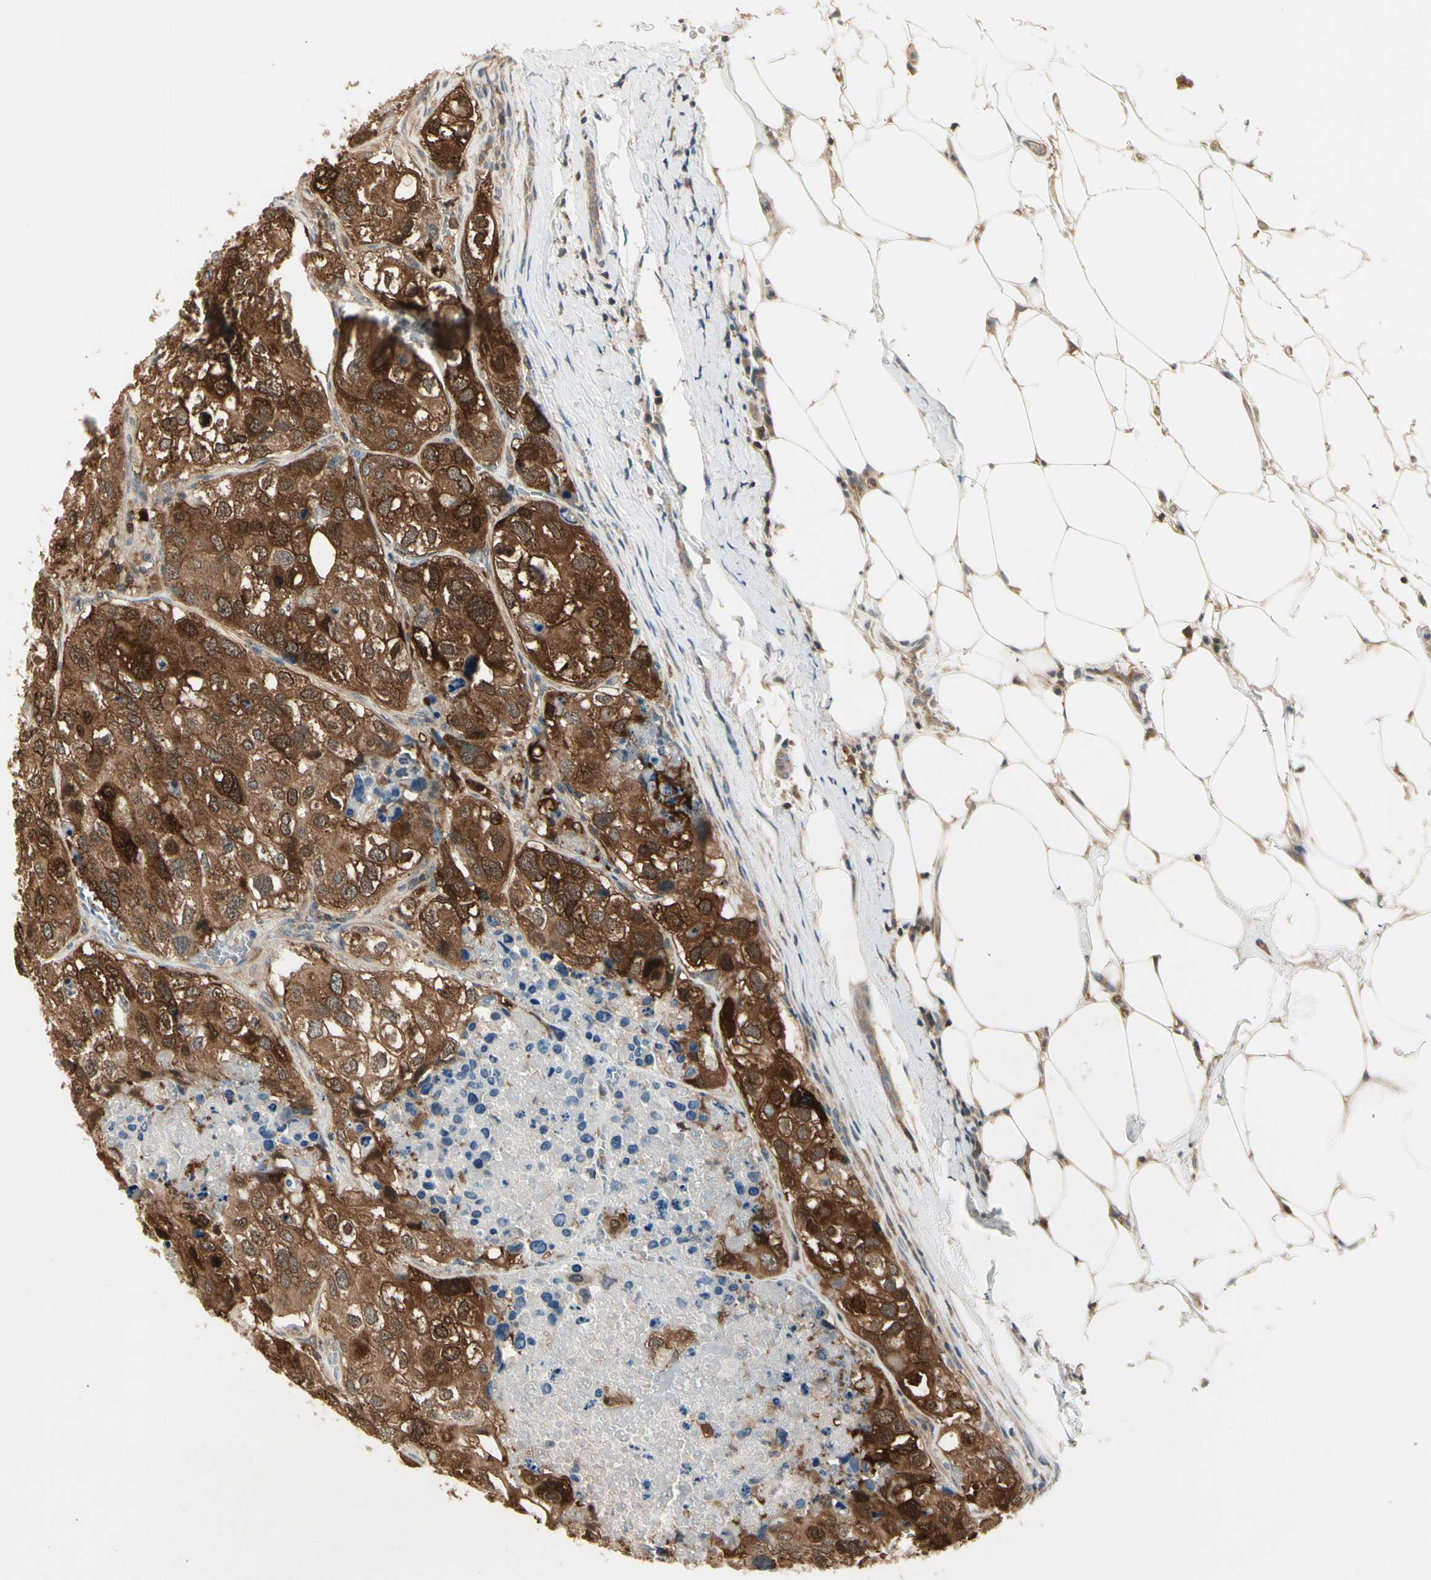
{"staining": {"intensity": "strong", "quantity": ">75%", "location": "cytoplasmic/membranous"}, "tissue": "urothelial cancer", "cell_type": "Tumor cells", "image_type": "cancer", "snomed": [{"axis": "morphology", "description": "Urothelial carcinoma, High grade"}, {"axis": "topography", "description": "Lymph node"}, {"axis": "topography", "description": "Urinary bladder"}], "caption": "Brown immunohistochemical staining in human urothelial cancer shows strong cytoplasmic/membranous expression in about >75% of tumor cells.", "gene": "OXSR1", "patient": {"sex": "male", "age": 51}}